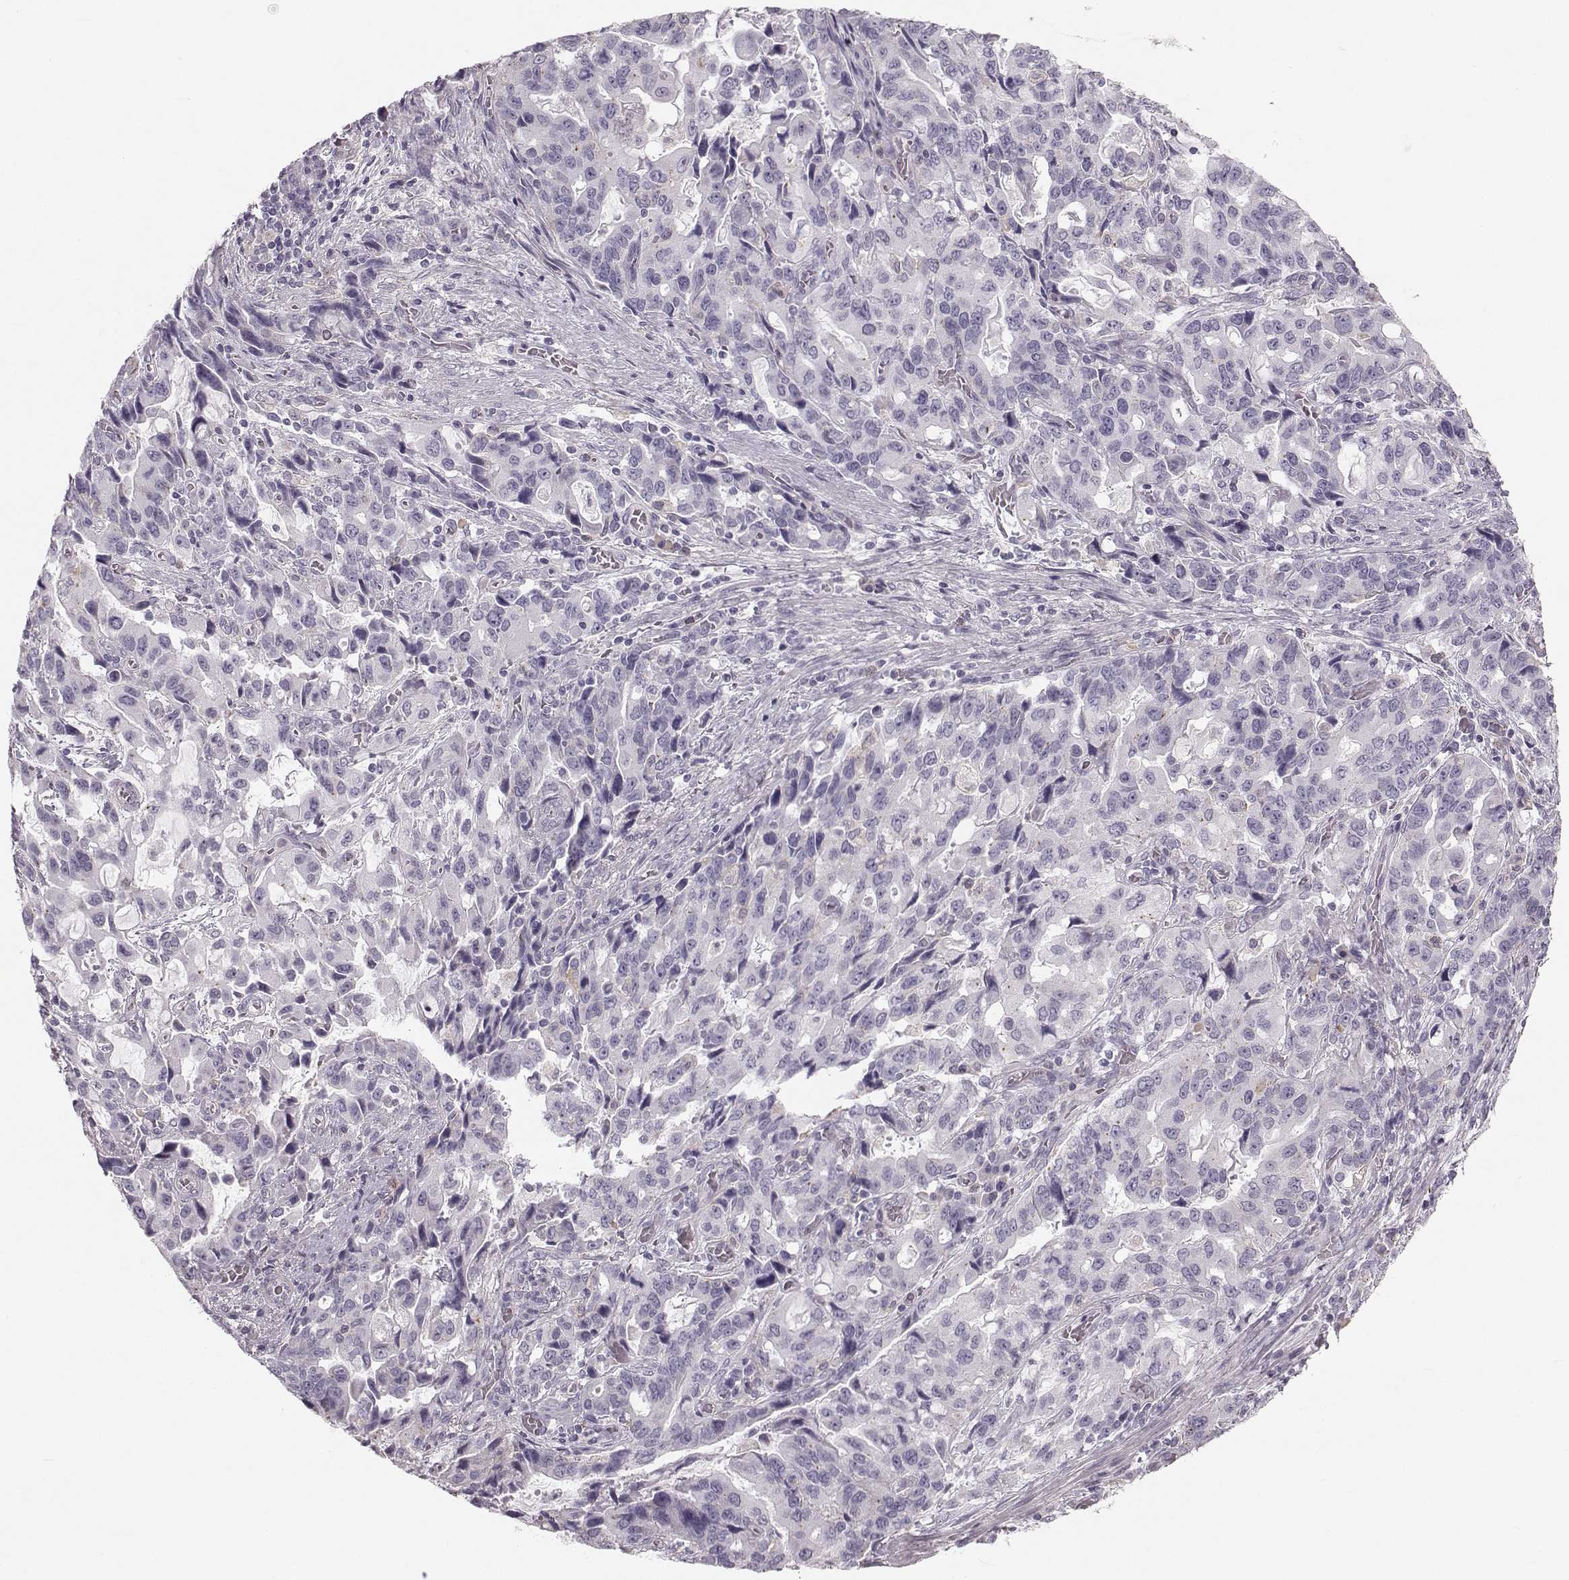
{"staining": {"intensity": "negative", "quantity": "none", "location": "none"}, "tissue": "stomach cancer", "cell_type": "Tumor cells", "image_type": "cancer", "snomed": [{"axis": "morphology", "description": "Adenocarcinoma, NOS"}, {"axis": "topography", "description": "Stomach, upper"}], "caption": "There is no significant positivity in tumor cells of adenocarcinoma (stomach).", "gene": "RUNDC3A", "patient": {"sex": "male", "age": 85}}